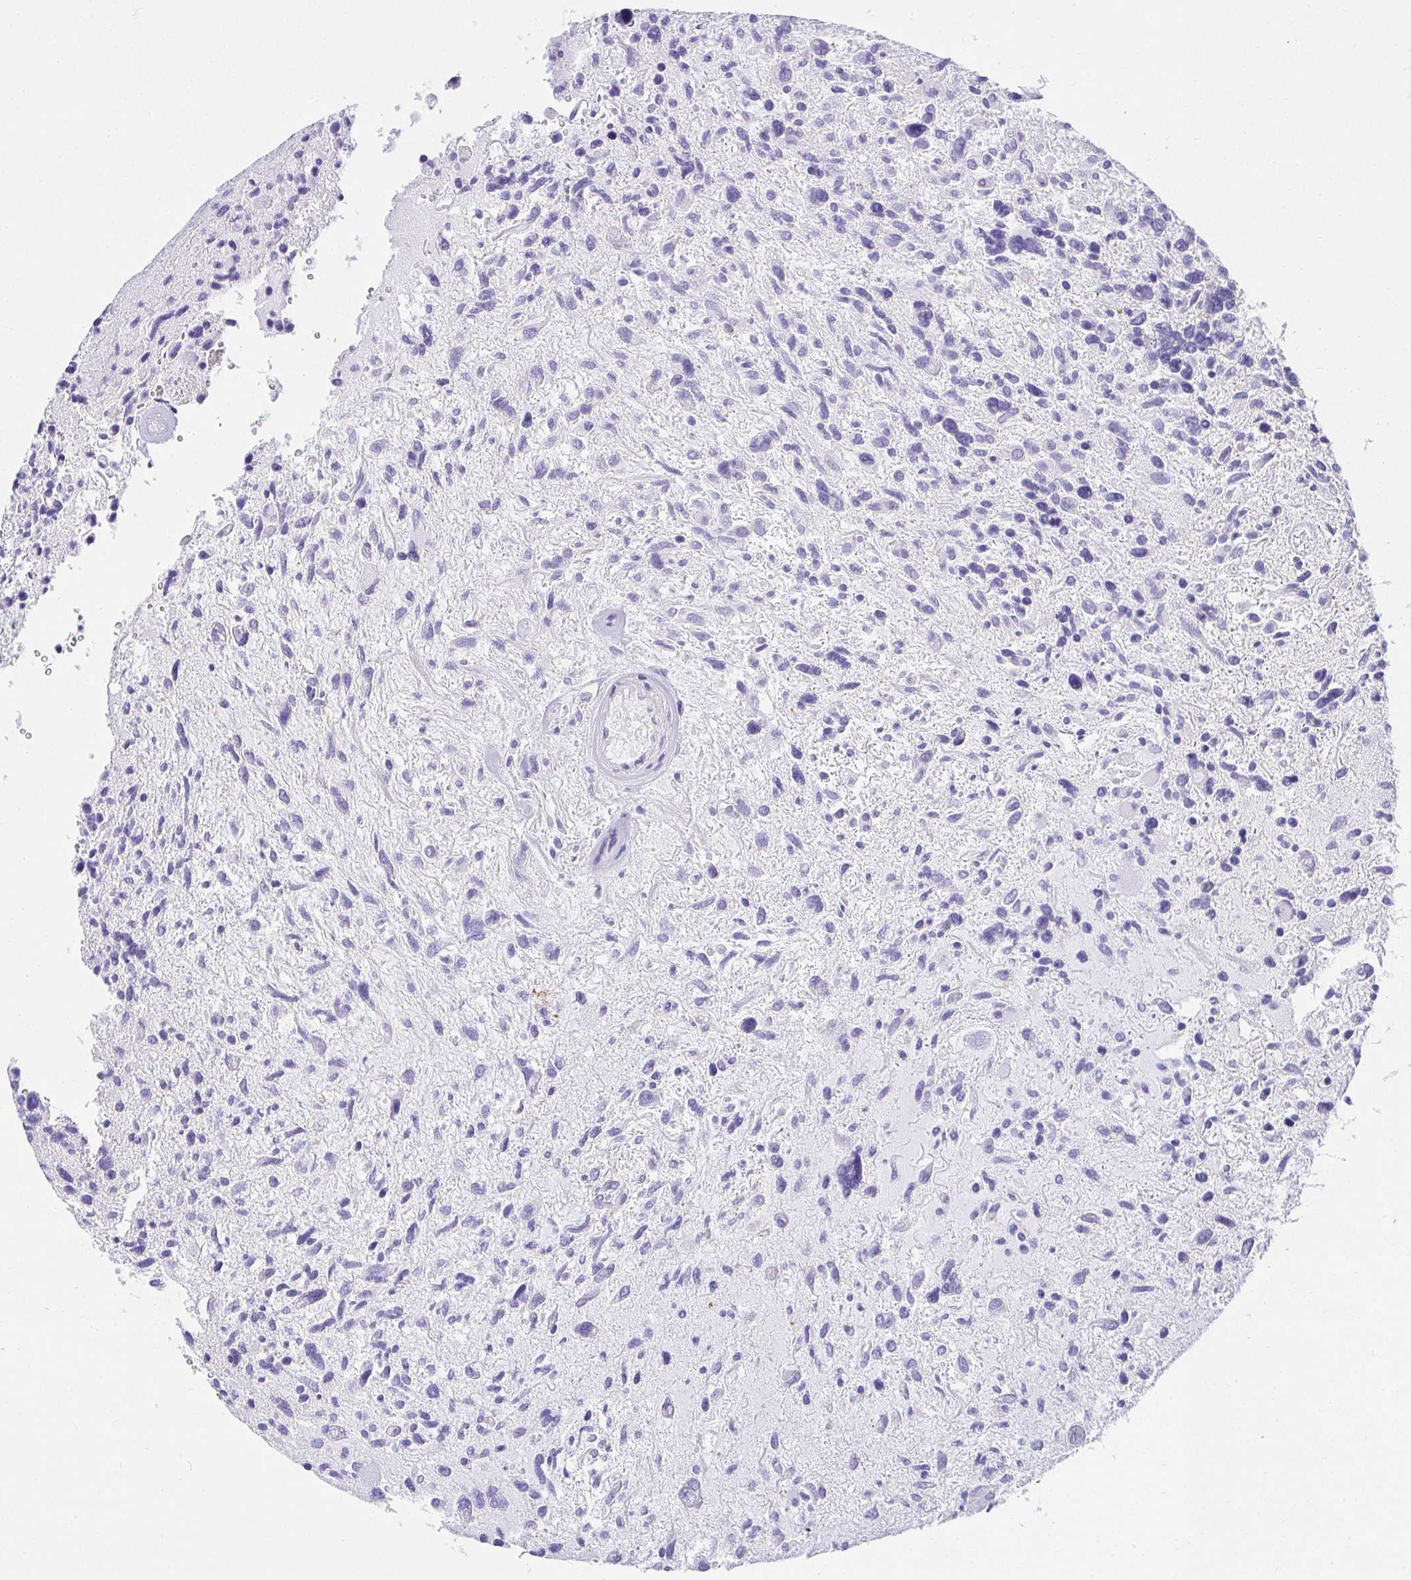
{"staining": {"intensity": "negative", "quantity": "none", "location": "none"}, "tissue": "glioma", "cell_type": "Tumor cells", "image_type": "cancer", "snomed": [{"axis": "morphology", "description": "Glioma, malignant, High grade"}, {"axis": "topography", "description": "Brain"}], "caption": "Micrograph shows no significant protein expression in tumor cells of malignant glioma (high-grade).", "gene": "VGLL1", "patient": {"sex": "female", "age": 11}}